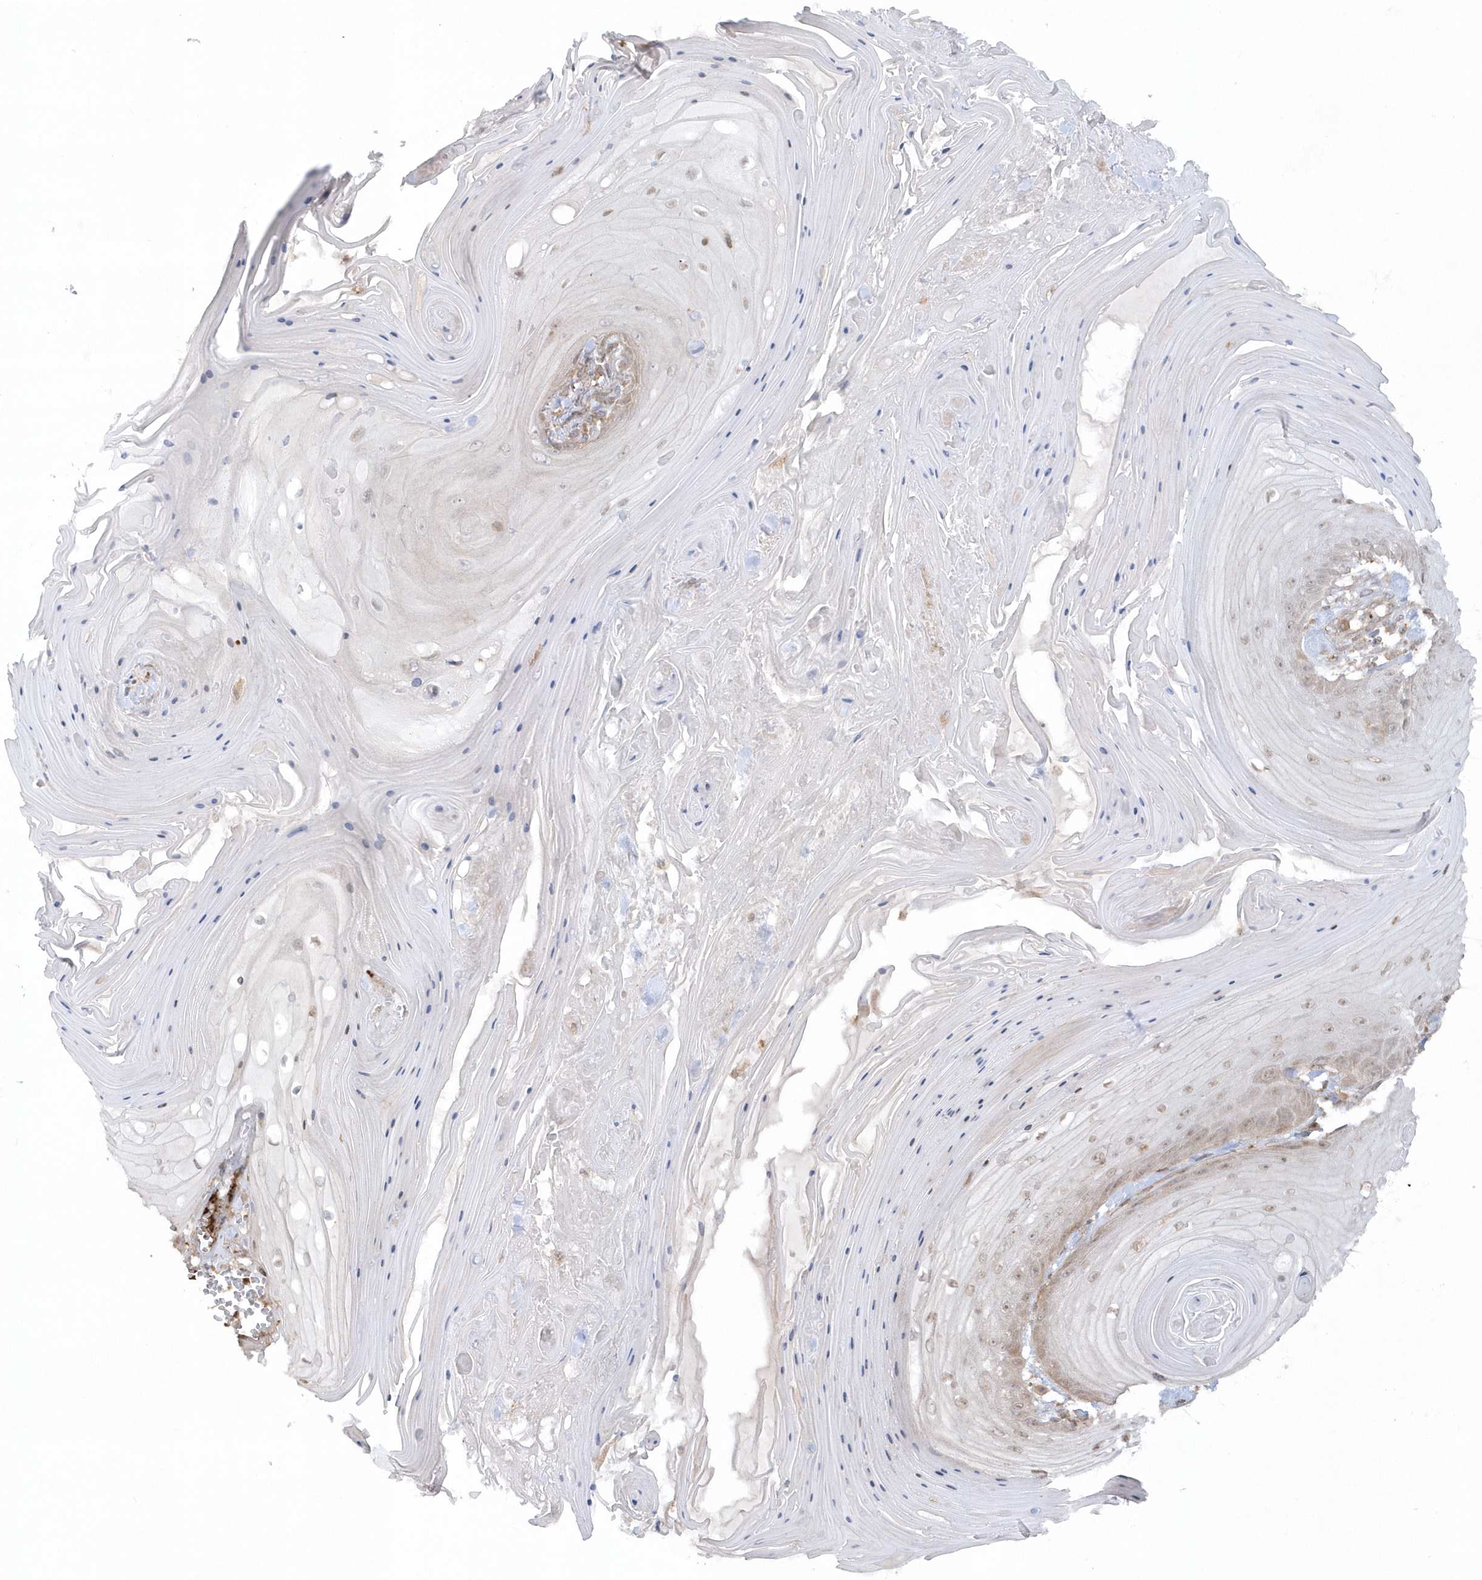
{"staining": {"intensity": "weak", "quantity": "<25%", "location": "nuclear"}, "tissue": "skin cancer", "cell_type": "Tumor cells", "image_type": "cancer", "snomed": [{"axis": "morphology", "description": "Squamous cell carcinoma, NOS"}, {"axis": "topography", "description": "Skin"}], "caption": "This is an IHC photomicrograph of human skin cancer (squamous cell carcinoma). There is no staining in tumor cells.", "gene": "BSN", "patient": {"sex": "male", "age": 74}}